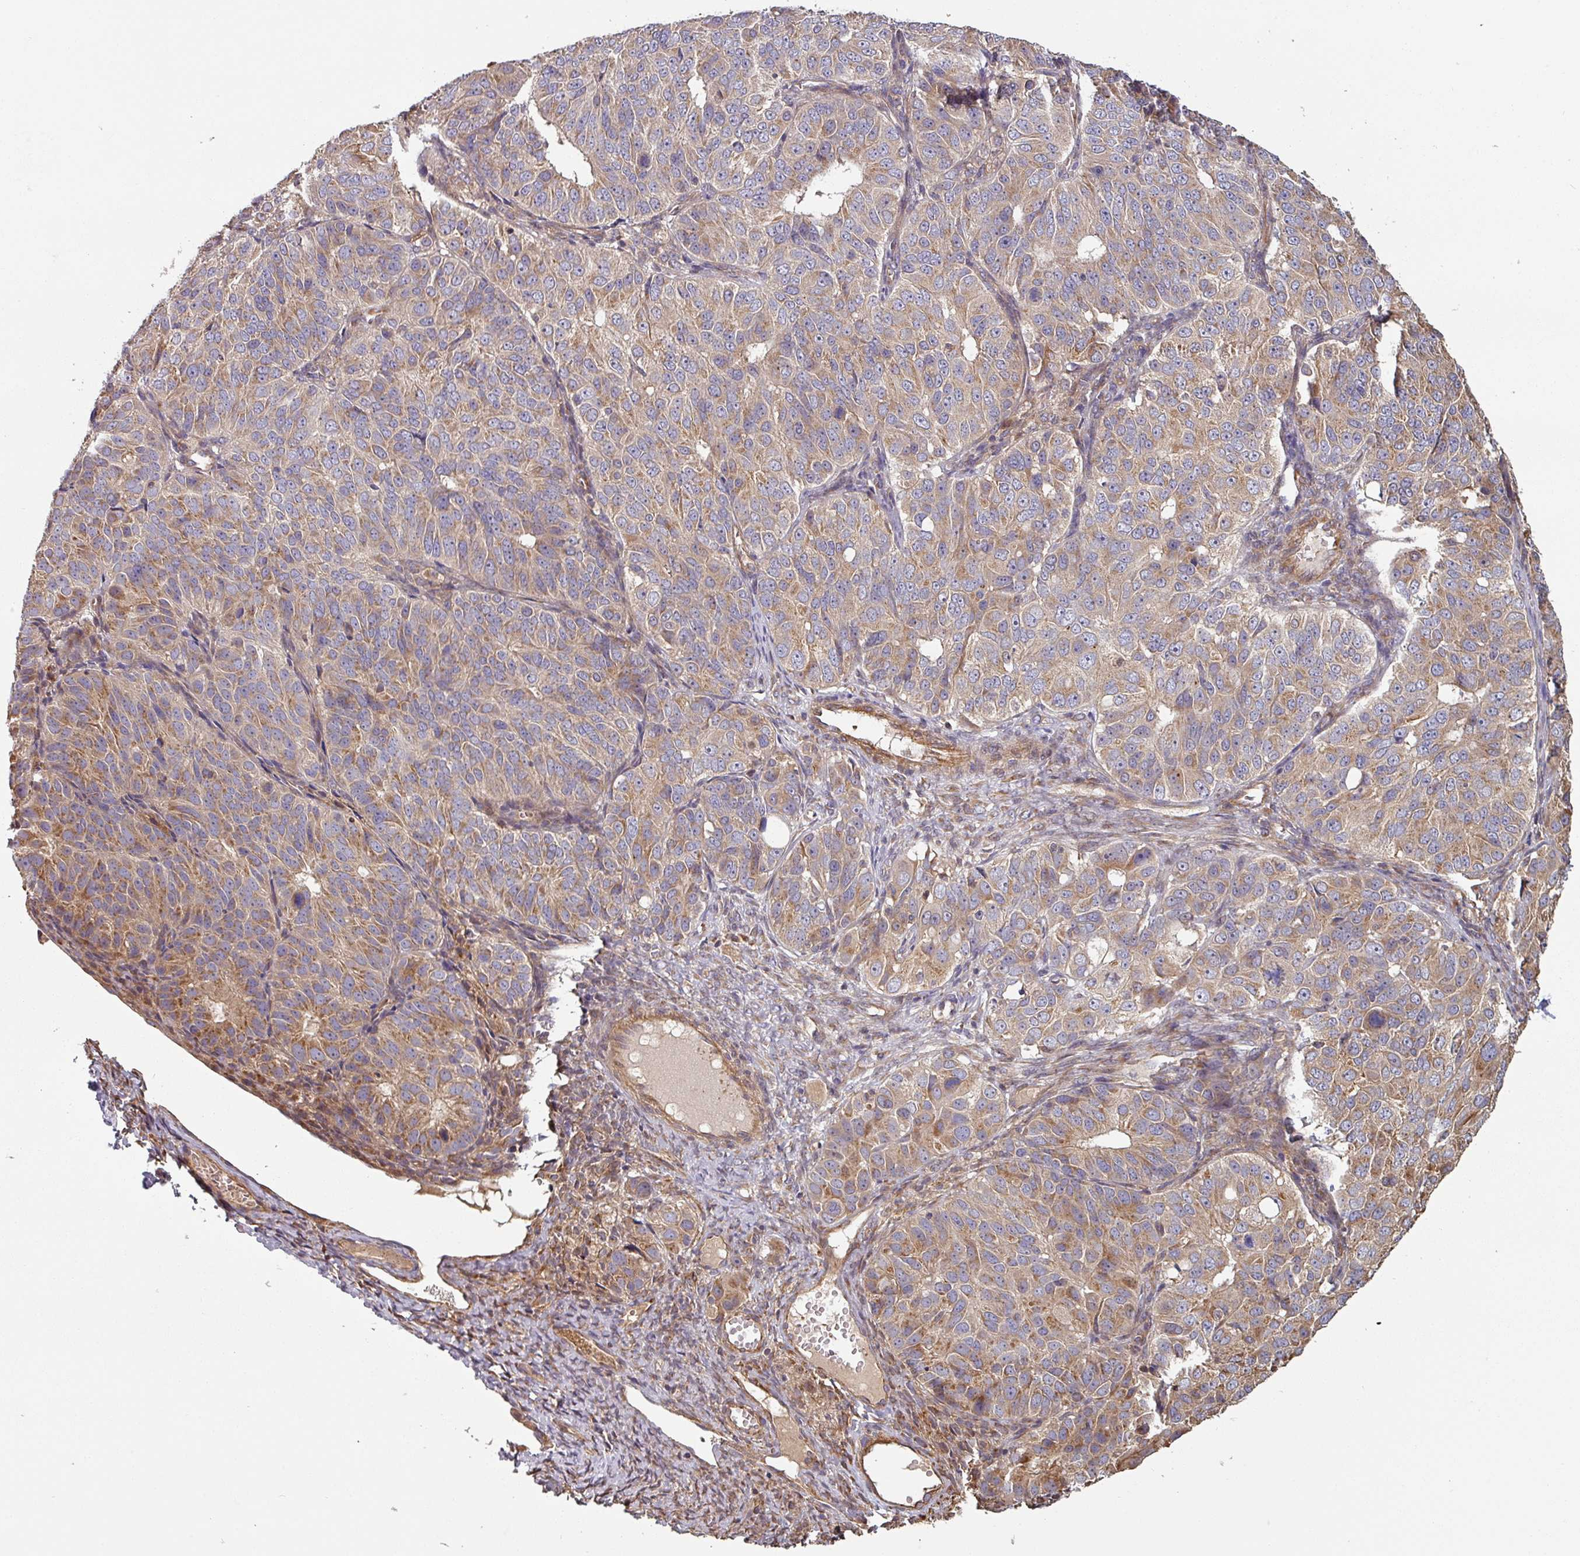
{"staining": {"intensity": "moderate", "quantity": "25%-75%", "location": "cytoplasmic/membranous"}, "tissue": "ovarian cancer", "cell_type": "Tumor cells", "image_type": "cancer", "snomed": [{"axis": "morphology", "description": "Carcinoma, endometroid"}, {"axis": "topography", "description": "Ovary"}], "caption": "DAB (3,3'-diaminobenzidine) immunohistochemical staining of human endometroid carcinoma (ovarian) exhibits moderate cytoplasmic/membranous protein staining in about 25%-75% of tumor cells.", "gene": "SIK1", "patient": {"sex": "female", "age": 51}}